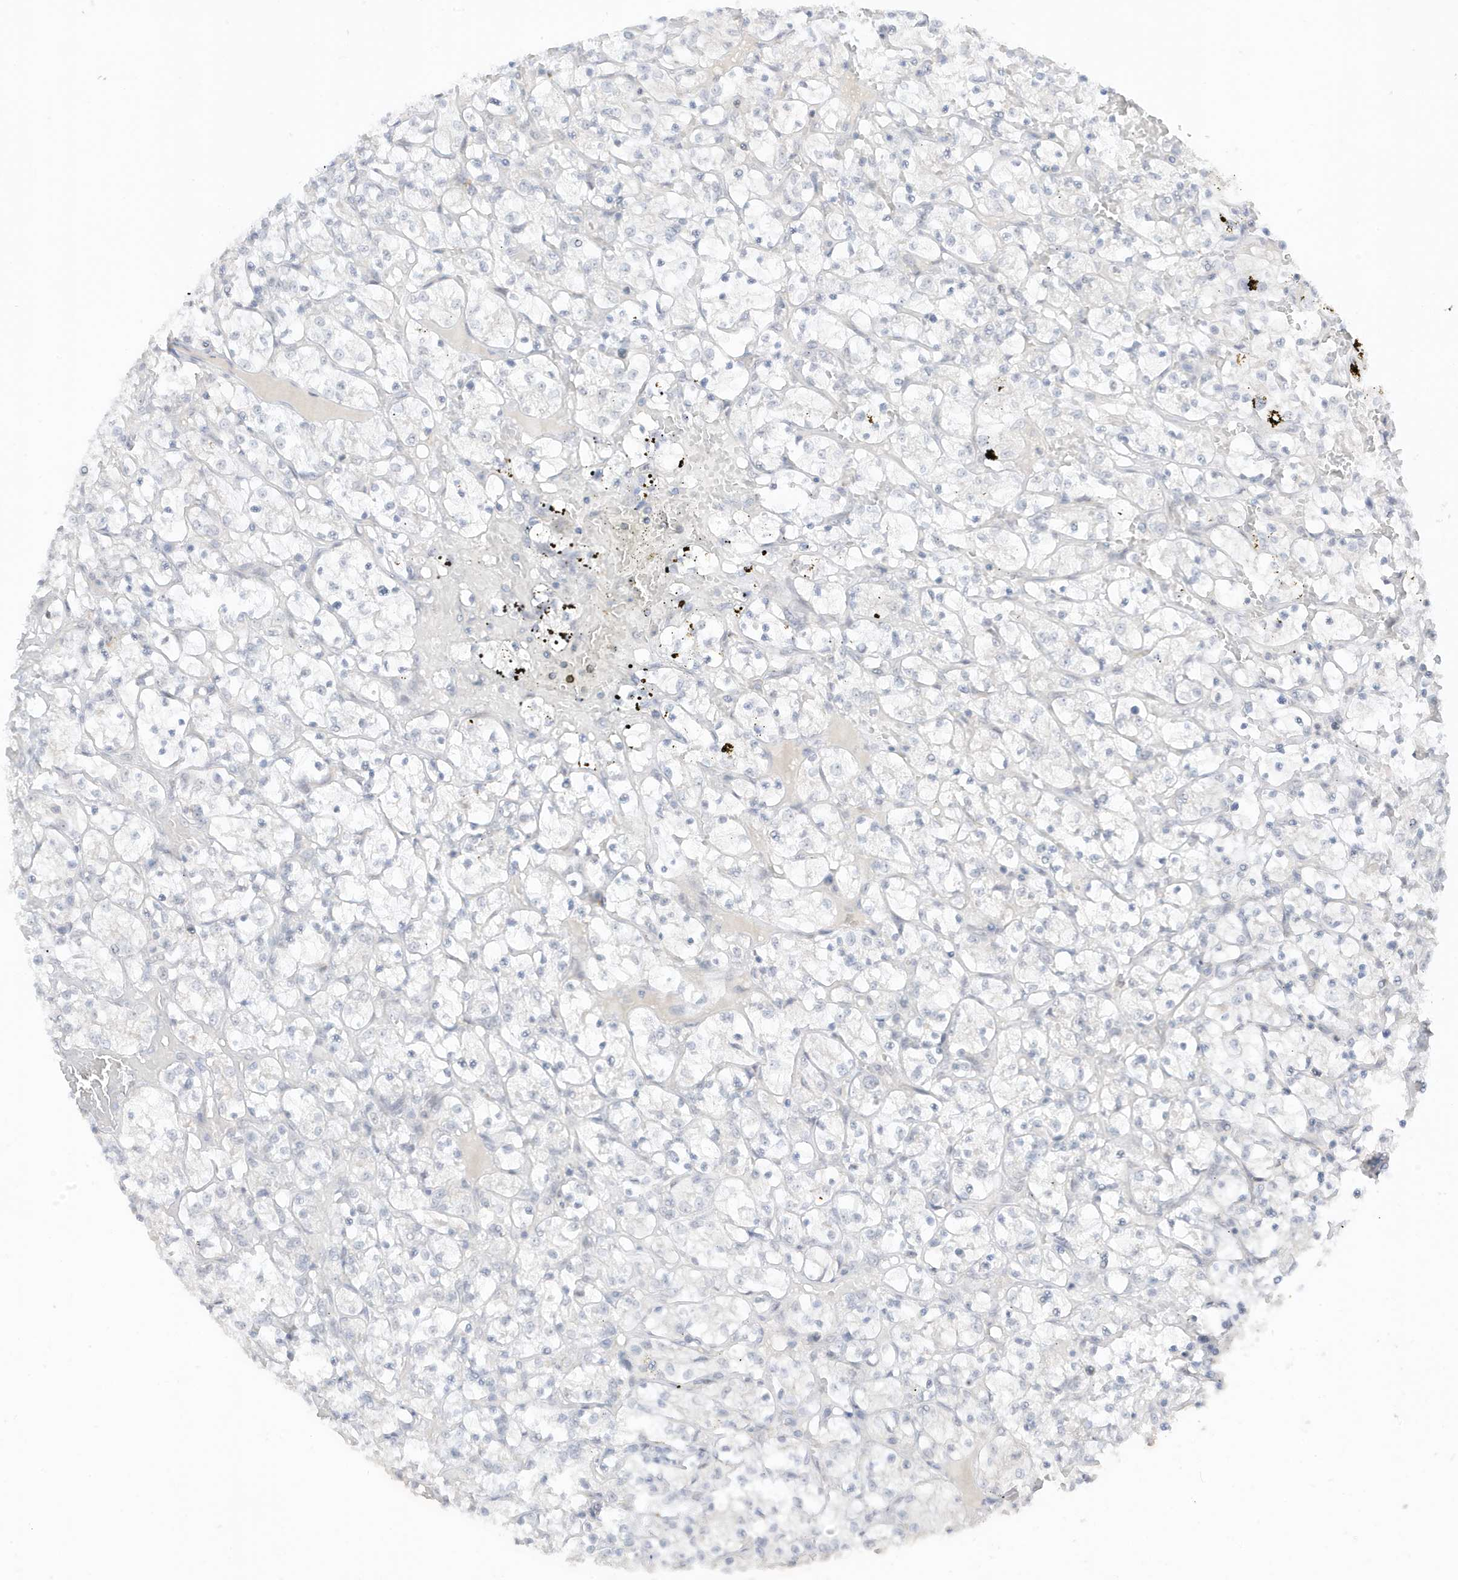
{"staining": {"intensity": "negative", "quantity": "none", "location": "none"}, "tissue": "renal cancer", "cell_type": "Tumor cells", "image_type": "cancer", "snomed": [{"axis": "morphology", "description": "Adenocarcinoma, NOS"}, {"axis": "topography", "description": "Kidney"}], "caption": "This is an immunohistochemistry (IHC) histopathology image of human renal cancer. There is no staining in tumor cells.", "gene": "MSL3", "patient": {"sex": "female", "age": 69}}